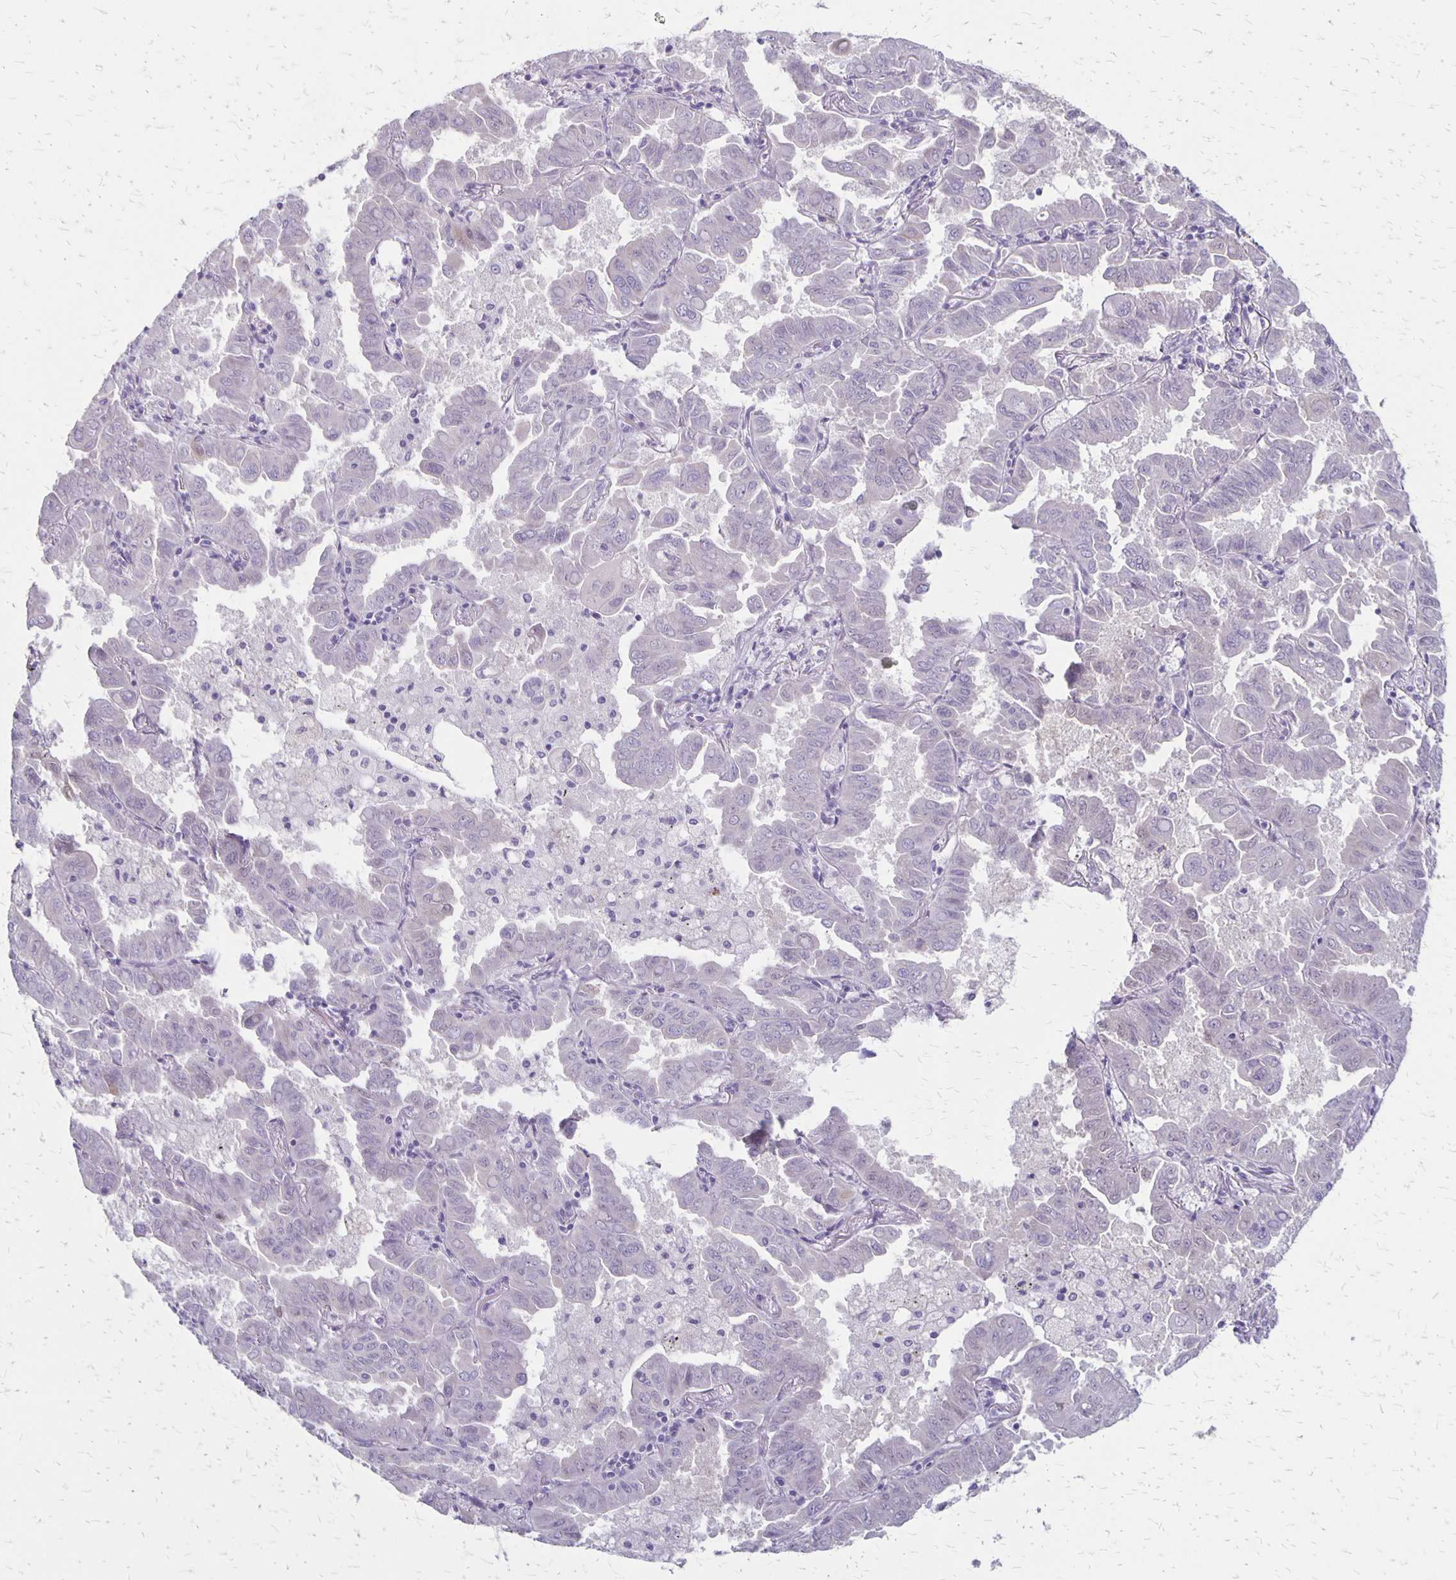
{"staining": {"intensity": "negative", "quantity": "none", "location": "none"}, "tissue": "lung cancer", "cell_type": "Tumor cells", "image_type": "cancer", "snomed": [{"axis": "morphology", "description": "Adenocarcinoma, NOS"}, {"axis": "topography", "description": "Lung"}], "caption": "Immunohistochemical staining of lung adenocarcinoma shows no significant expression in tumor cells.", "gene": "HOMER1", "patient": {"sex": "male", "age": 64}}